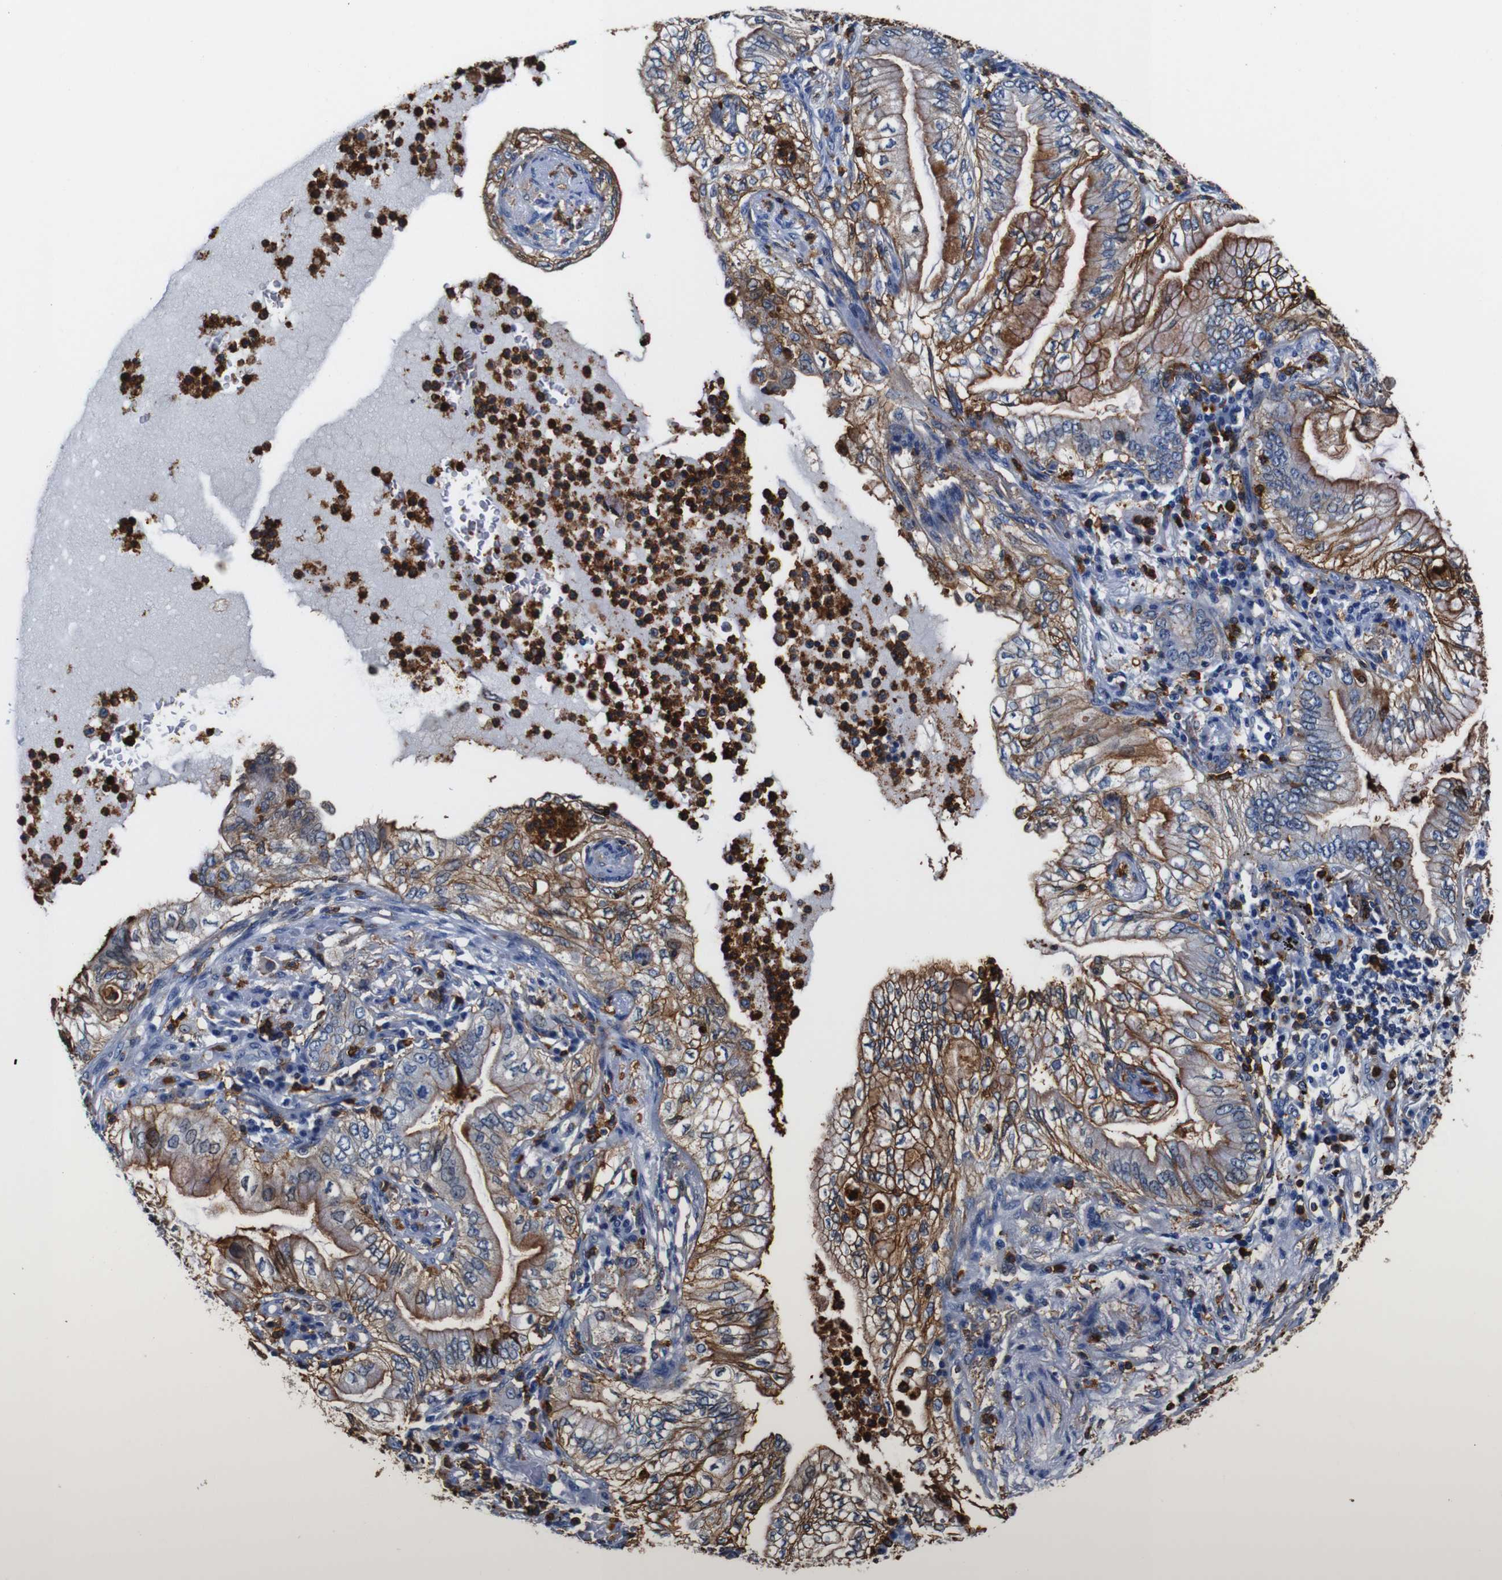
{"staining": {"intensity": "moderate", "quantity": ">75%", "location": "cytoplasmic/membranous"}, "tissue": "lung cancer", "cell_type": "Tumor cells", "image_type": "cancer", "snomed": [{"axis": "morphology", "description": "Normal tissue, NOS"}, {"axis": "morphology", "description": "Adenocarcinoma, NOS"}, {"axis": "topography", "description": "Bronchus"}, {"axis": "topography", "description": "Lung"}], "caption": "Adenocarcinoma (lung) stained for a protein displays moderate cytoplasmic/membranous positivity in tumor cells.", "gene": "ANXA1", "patient": {"sex": "female", "age": 70}}